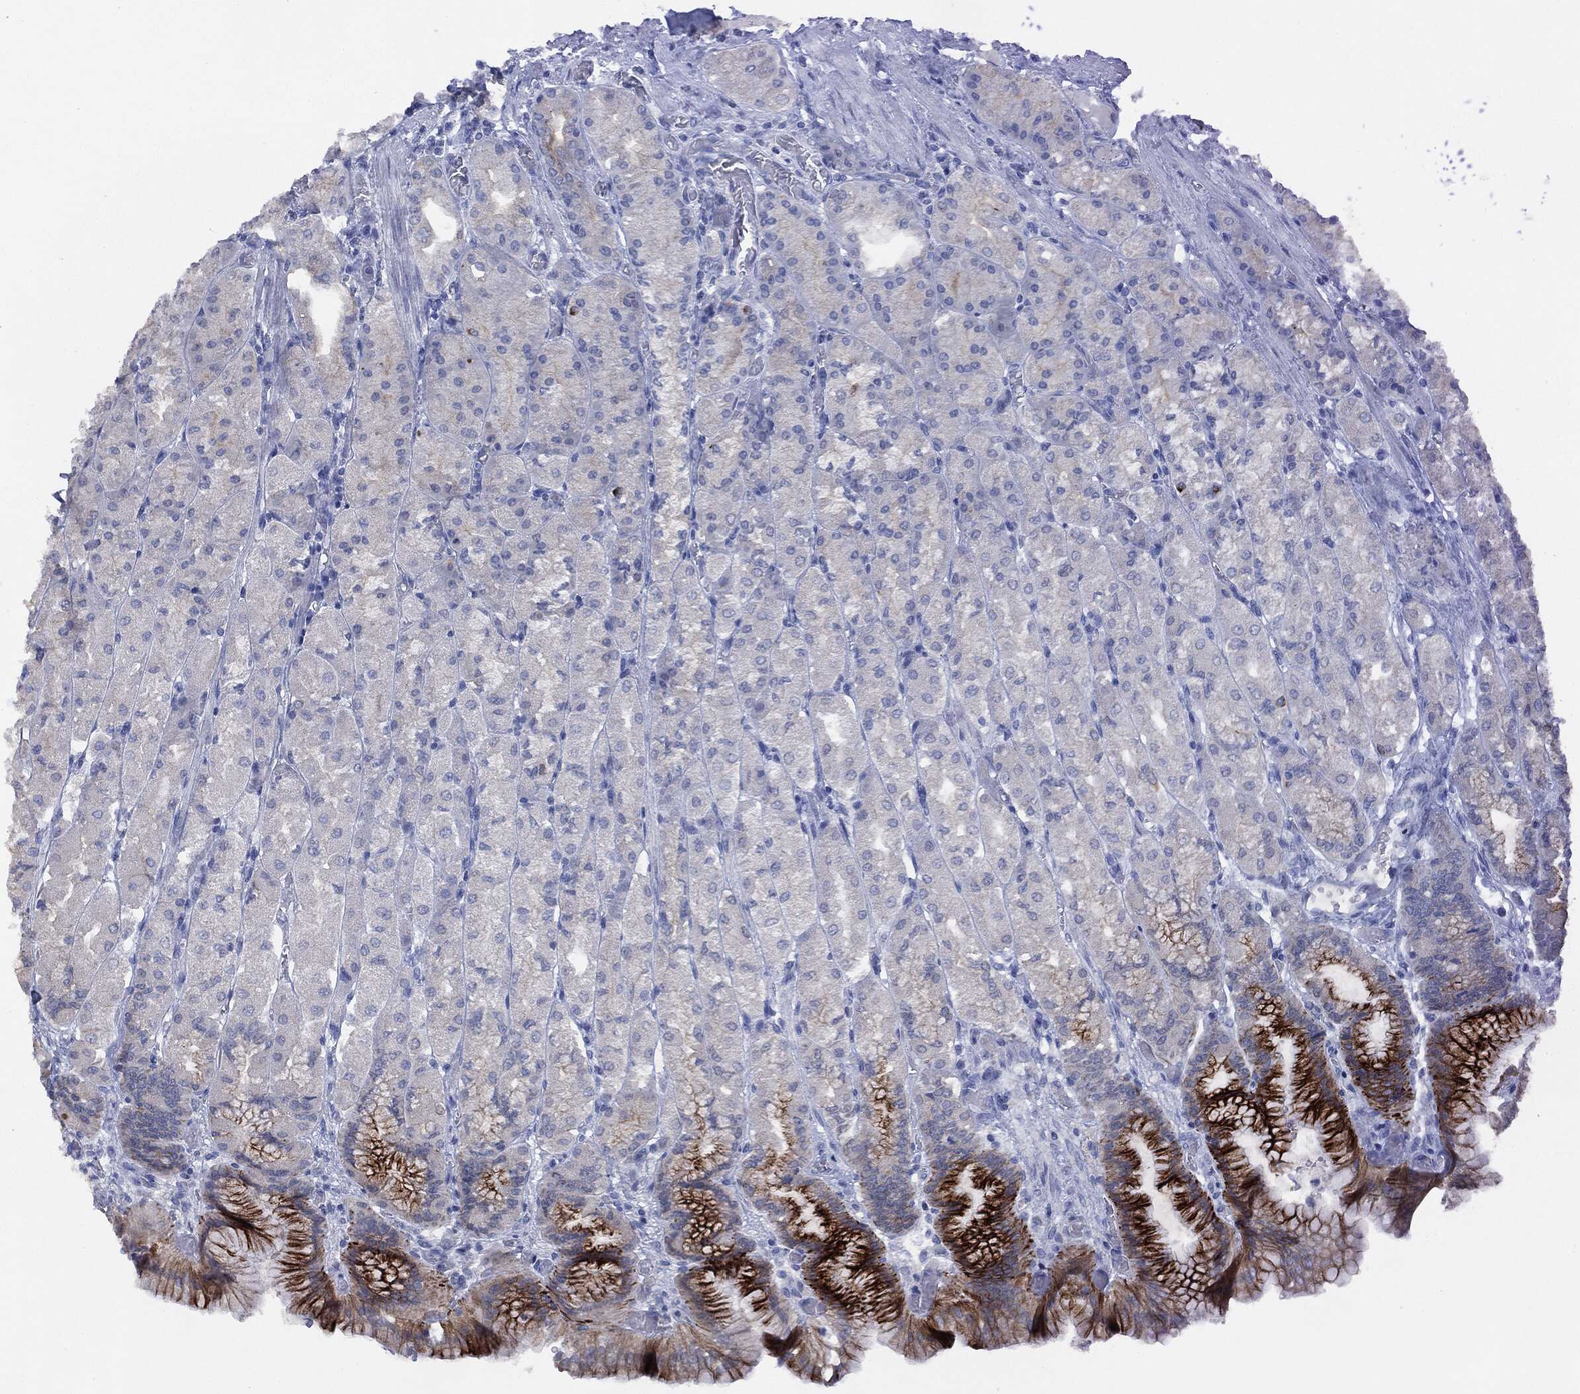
{"staining": {"intensity": "strong", "quantity": "<25%", "location": "cytoplasmic/membranous"}, "tissue": "stomach", "cell_type": "Glandular cells", "image_type": "normal", "snomed": [{"axis": "morphology", "description": "Normal tissue, NOS"}, {"axis": "morphology", "description": "Adenocarcinoma, NOS"}, {"axis": "morphology", "description": "Adenocarcinoma, High grade"}, {"axis": "topography", "description": "Stomach, upper"}, {"axis": "topography", "description": "Stomach"}], "caption": "High-power microscopy captured an IHC image of benign stomach, revealing strong cytoplasmic/membranous positivity in approximately <25% of glandular cells. The staining was performed using DAB to visualize the protein expression in brown, while the nuclei were stained in blue with hematoxylin (Magnification: 20x).", "gene": "MUC1", "patient": {"sex": "female", "age": 65}}